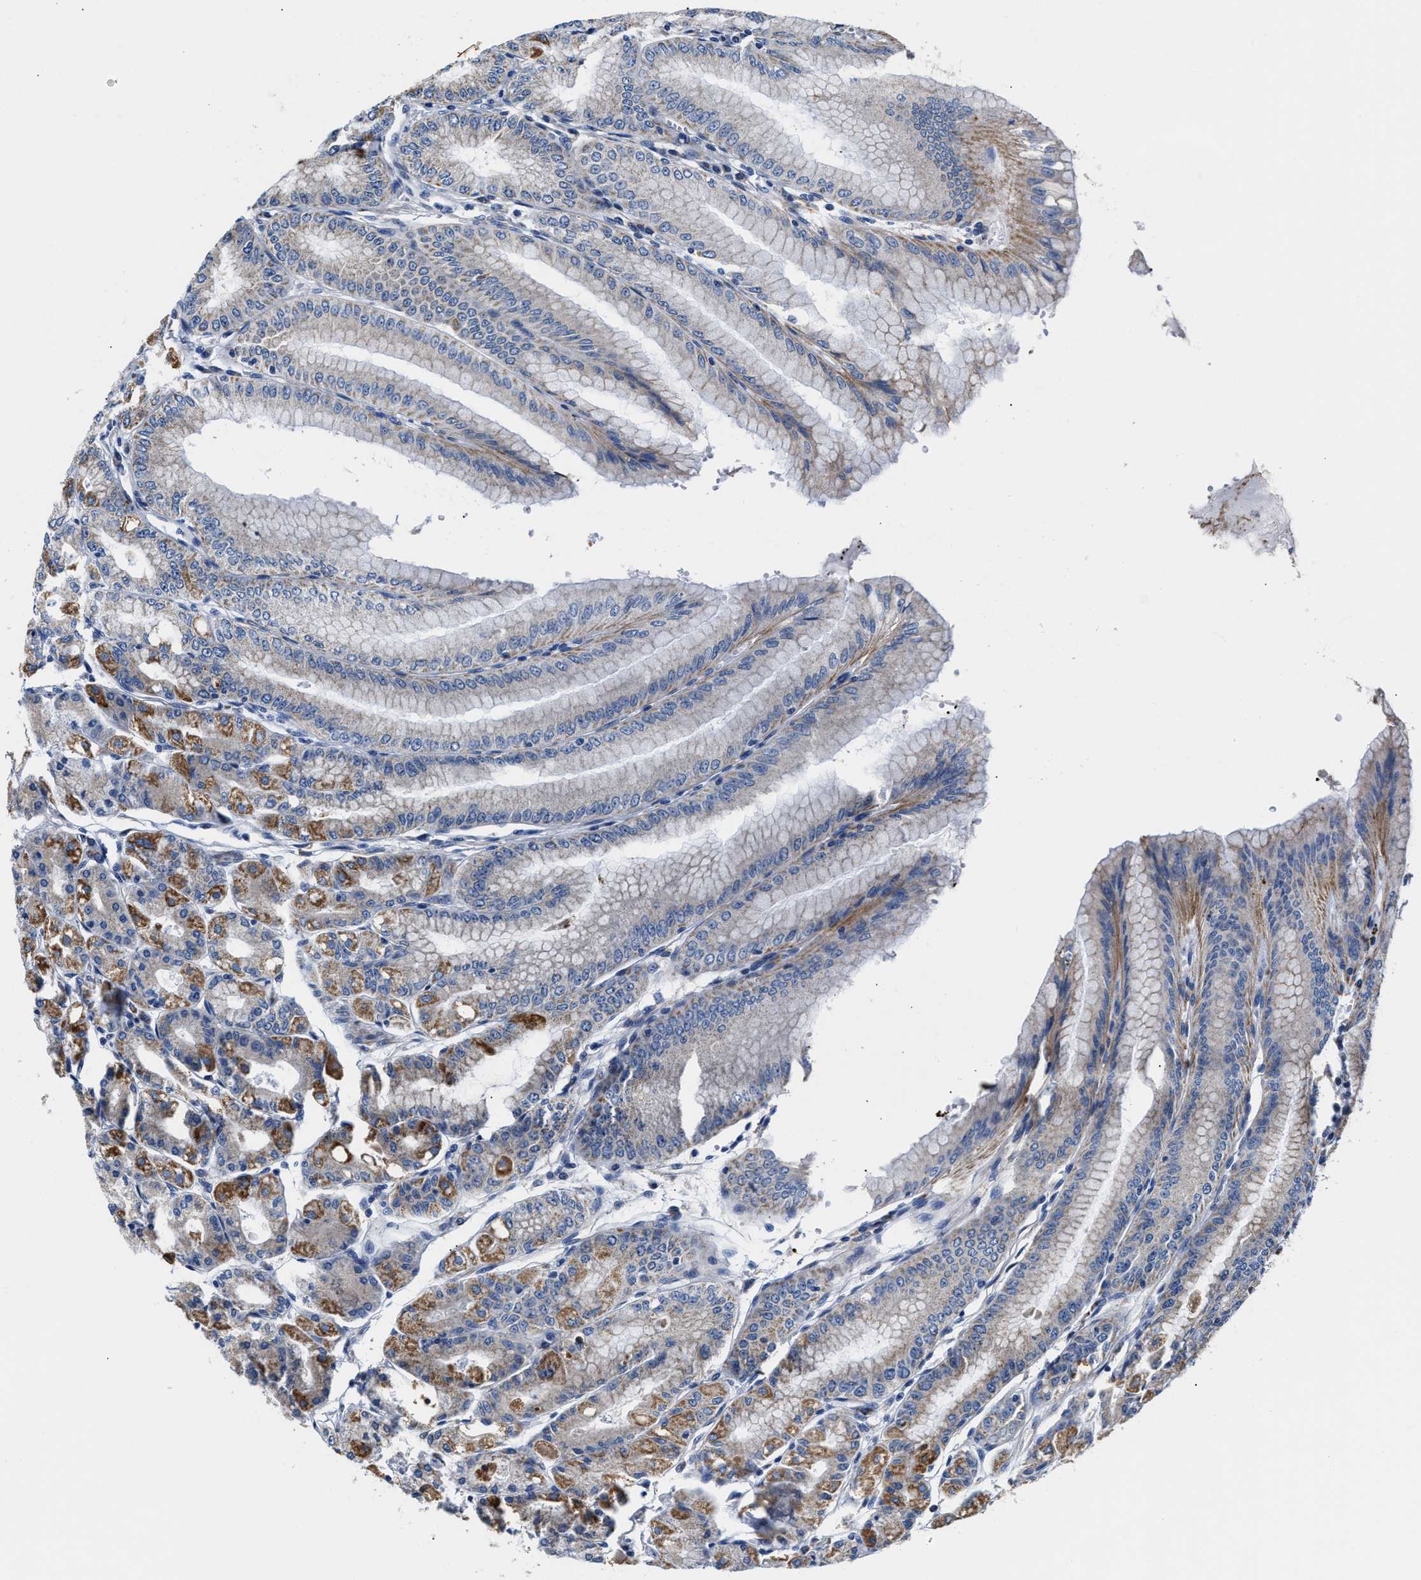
{"staining": {"intensity": "strong", "quantity": "25%-75%", "location": "cytoplasmic/membranous"}, "tissue": "stomach", "cell_type": "Glandular cells", "image_type": "normal", "snomed": [{"axis": "morphology", "description": "Normal tissue, NOS"}, {"axis": "topography", "description": "Stomach, lower"}], "caption": "Glandular cells display high levels of strong cytoplasmic/membranous expression in about 25%-75% of cells in normal human stomach. (Stains: DAB (3,3'-diaminobenzidine) in brown, nuclei in blue, Microscopy: brightfield microscopy at high magnification).", "gene": "ACADVL", "patient": {"sex": "male", "age": 71}}